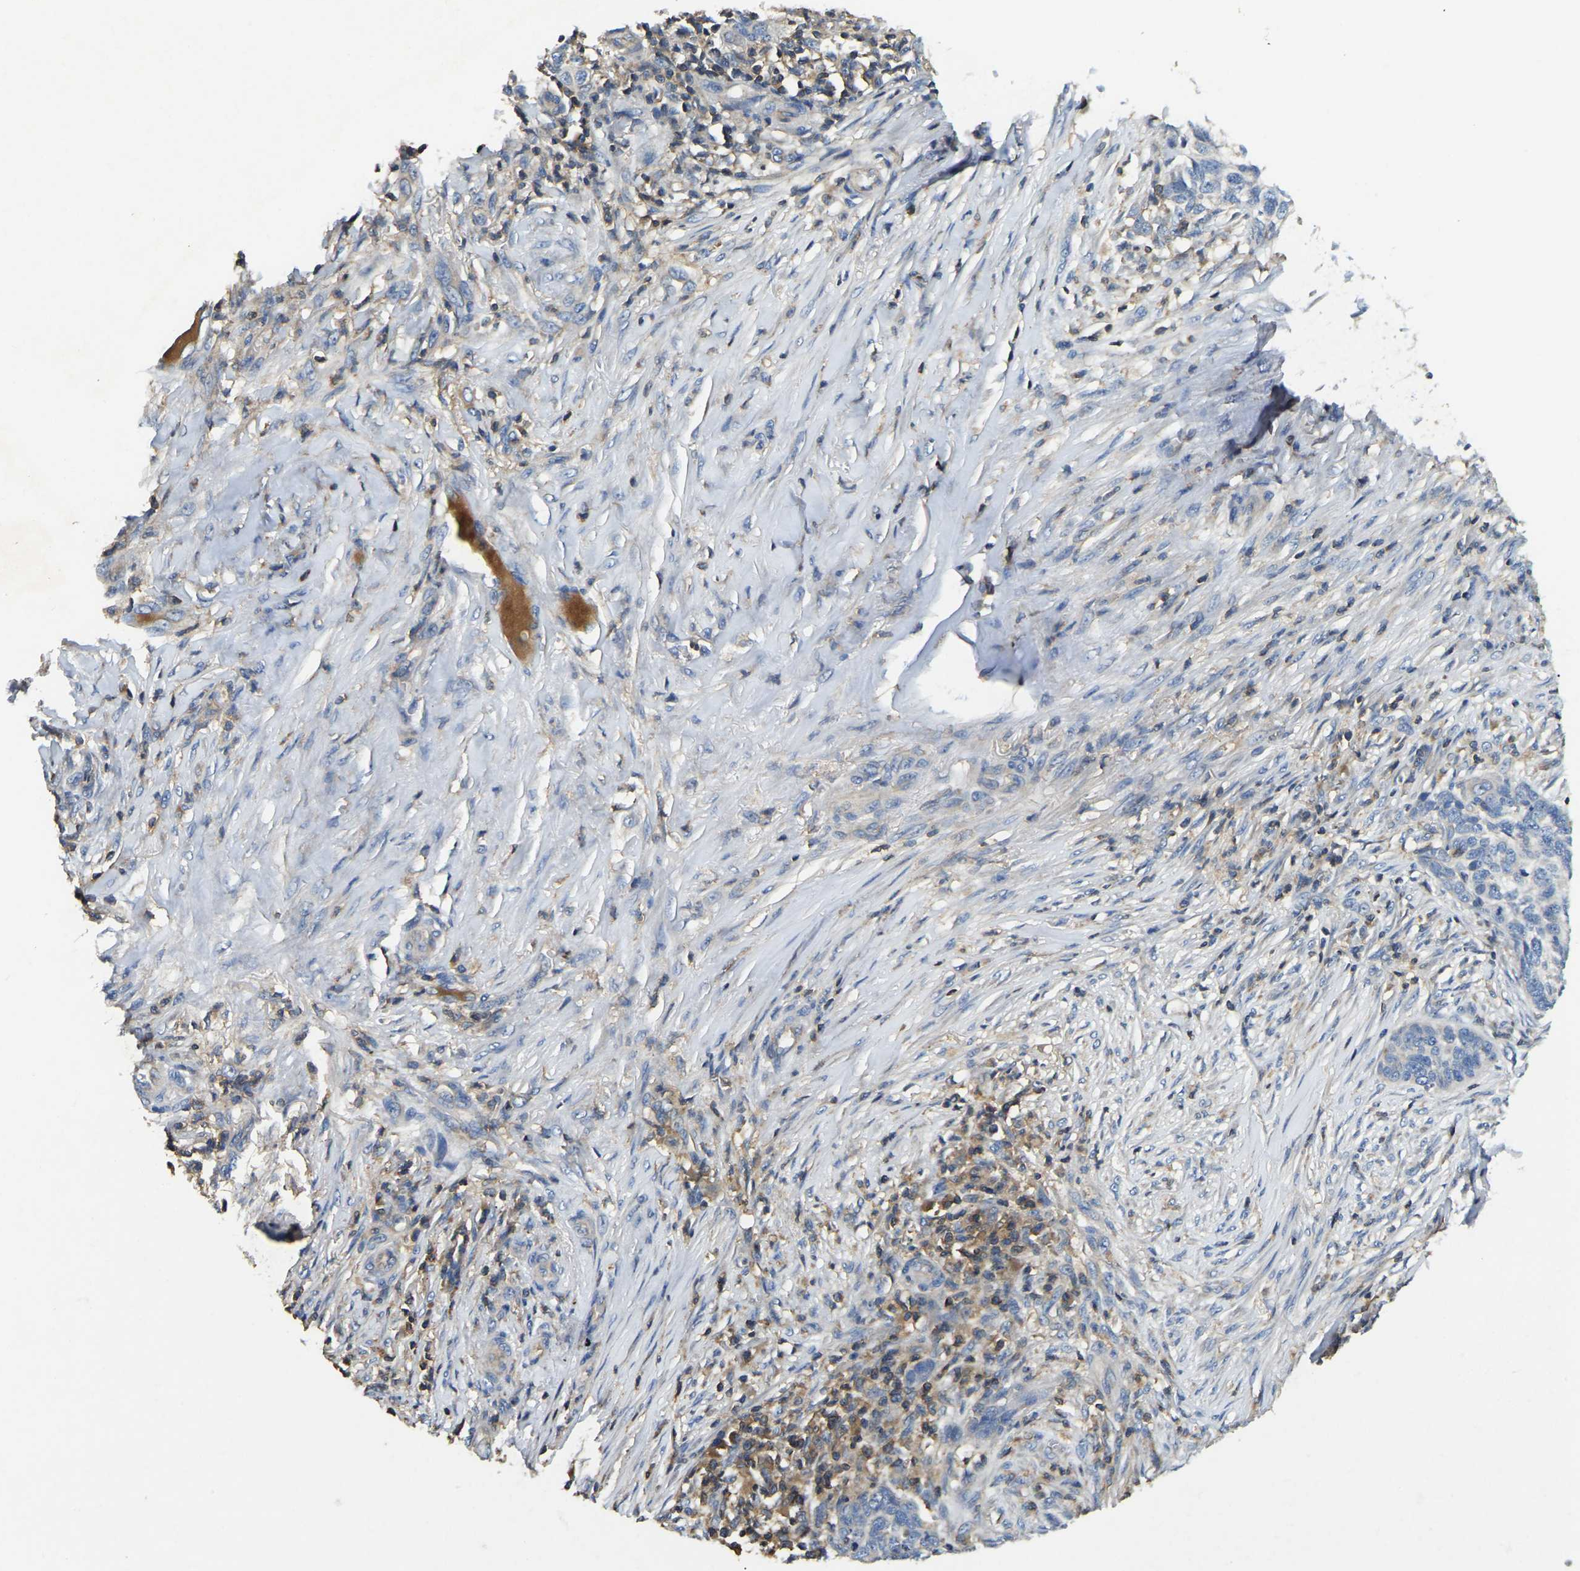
{"staining": {"intensity": "negative", "quantity": "none", "location": "none"}, "tissue": "skin cancer", "cell_type": "Tumor cells", "image_type": "cancer", "snomed": [{"axis": "morphology", "description": "Basal cell carcinoma"}, {"axis": "topography", "description": "Skin"}], "caption": "Histopathology image shows no protein expression in tumor cells of skin basal cell carcinoma tissue.", "gene": "SMPD2", "patient": {"sex": "male", "age": 85}}